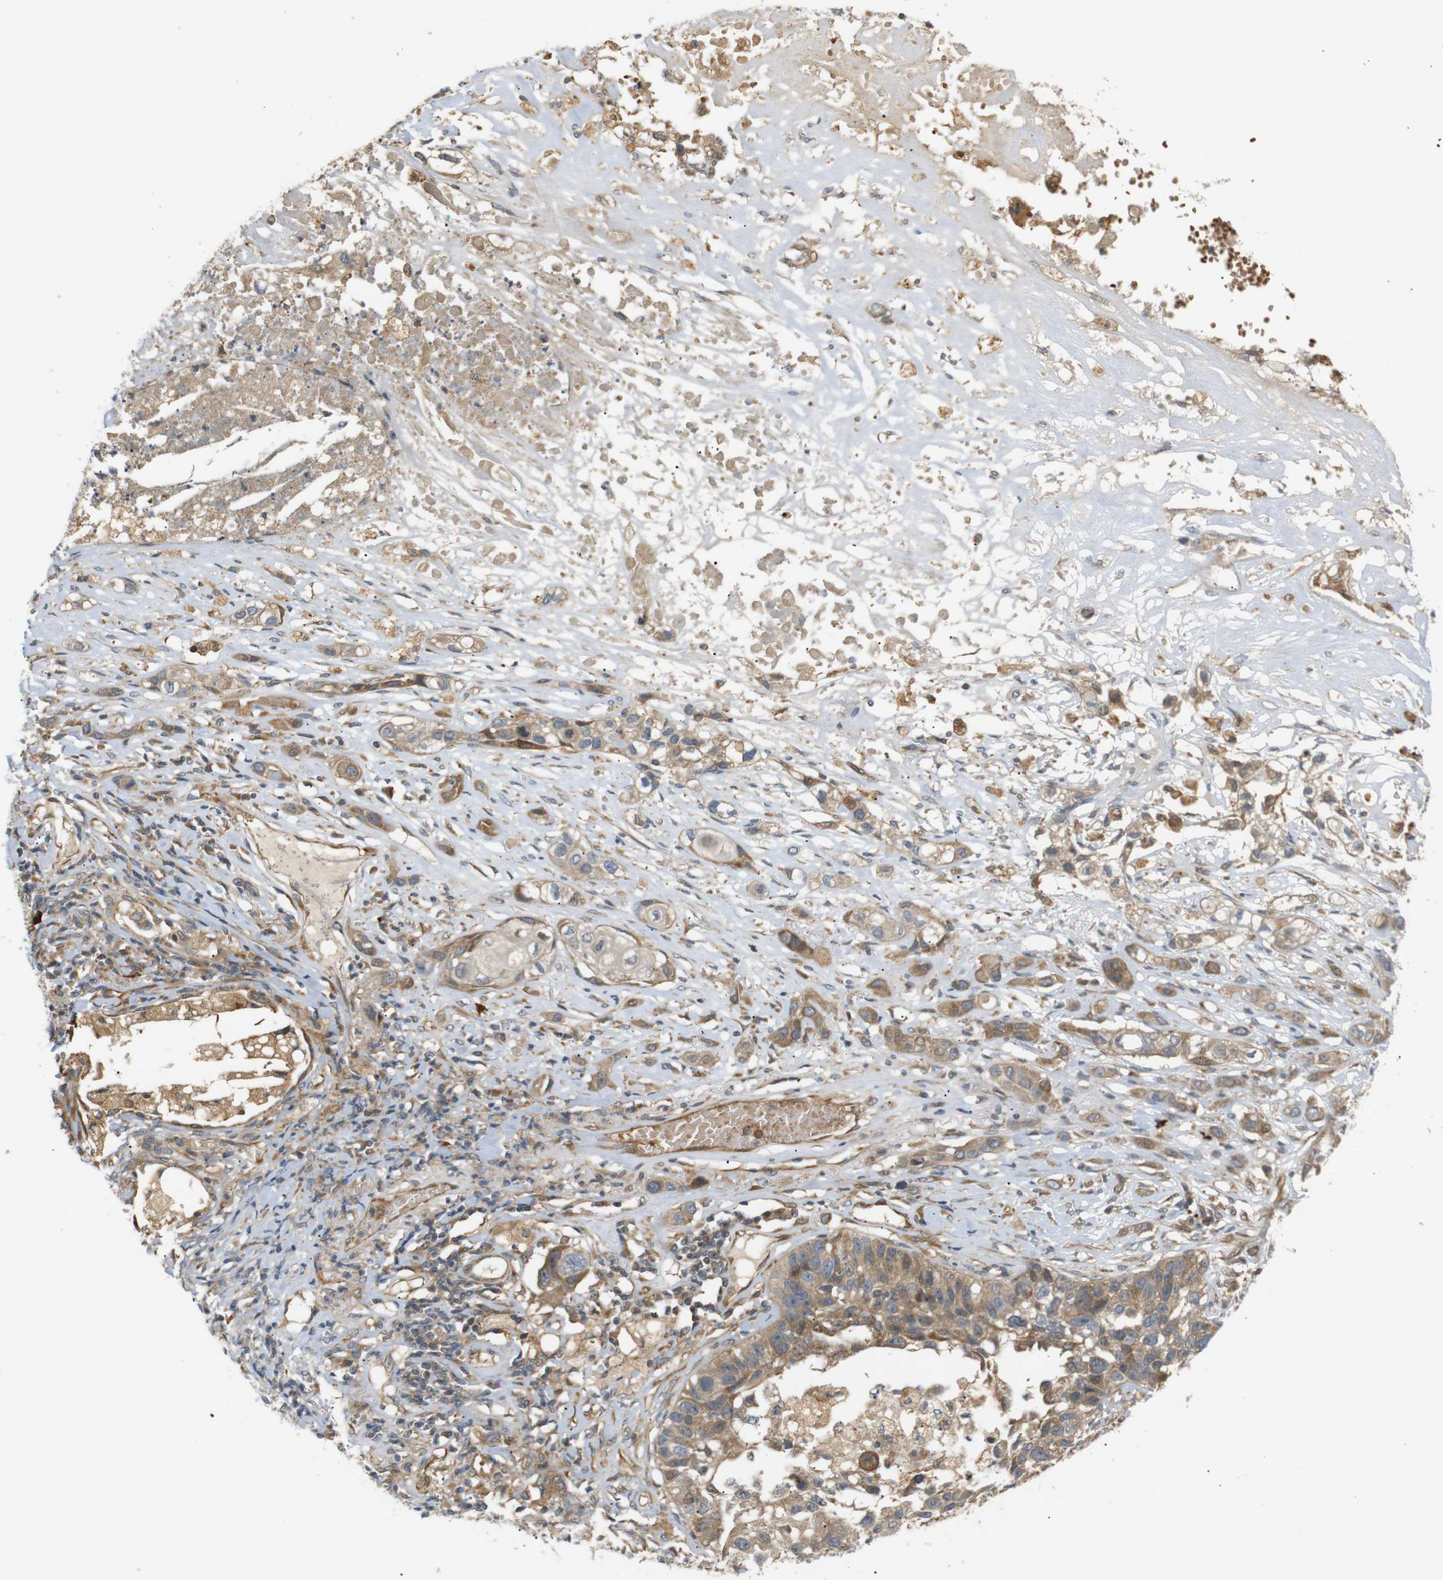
{"staining": {"intensity": "moderate", "quantity": ">75%", "location": "cytoplasmic/membranous"}, "tissue": "lung cancer", "cell_type": "Tumor cells", "image_type": "cancer", "snomed": [{"axis": "morphology", "description": "Squamous cell carcinoma, NOS"}, {"axis": "topography", "description": "Lung"}], "caption": "The immunohistochemical stain labels moderate cytoplasmic/membranous positivity in tumor cells of lung cancer (squamous cell carcinoma) tissue. The staining was performed using DAB (3,3'-diaminobenzidine), with brown indicating positive protein expression. Nuclei are stained blue with hematoxylin.", "gene": "RPTOR", "patient": {"sex": "male", "age": 71}}